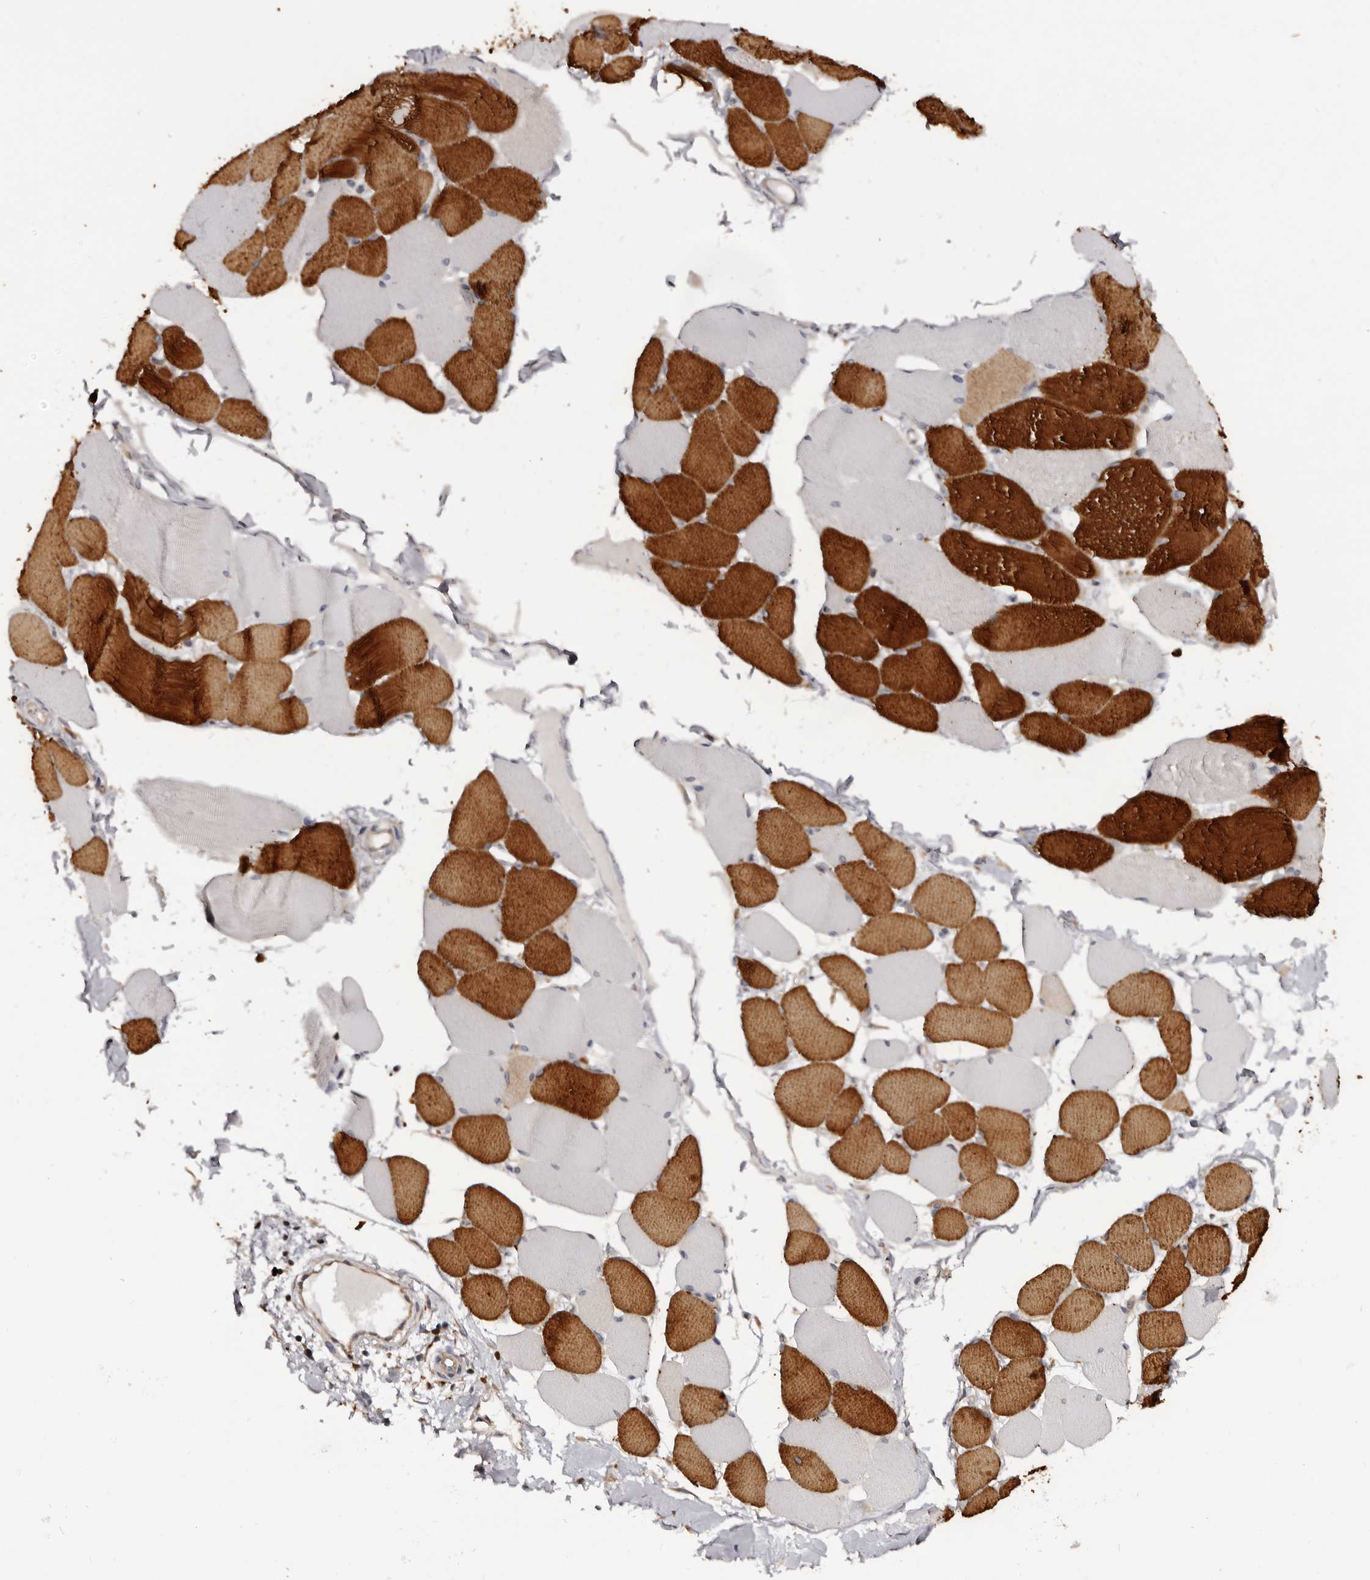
{"staining": {"intensity": "strong", "quantity": "25%-75%", "location": "cytoplasmic/membranous"}, "tissue": "skeletal muscle", "cell_type": "Myocytes", "image_type": "normal", "snomed": [{"axis": "morphology", "description": "Normal tissue, NOS"}, {"axis": "topography", "description": "Skin"}, {"axis": "topography", "description": "Skeletal muscle"}], "caption": "Skeletal muscle stained with a brown dye reveals strong cytoplasmic/membranous positive staining in about 25%-75% of myocytes.", "gene": "TNNI1", "patient": {"sex": "male", "age": 83}}